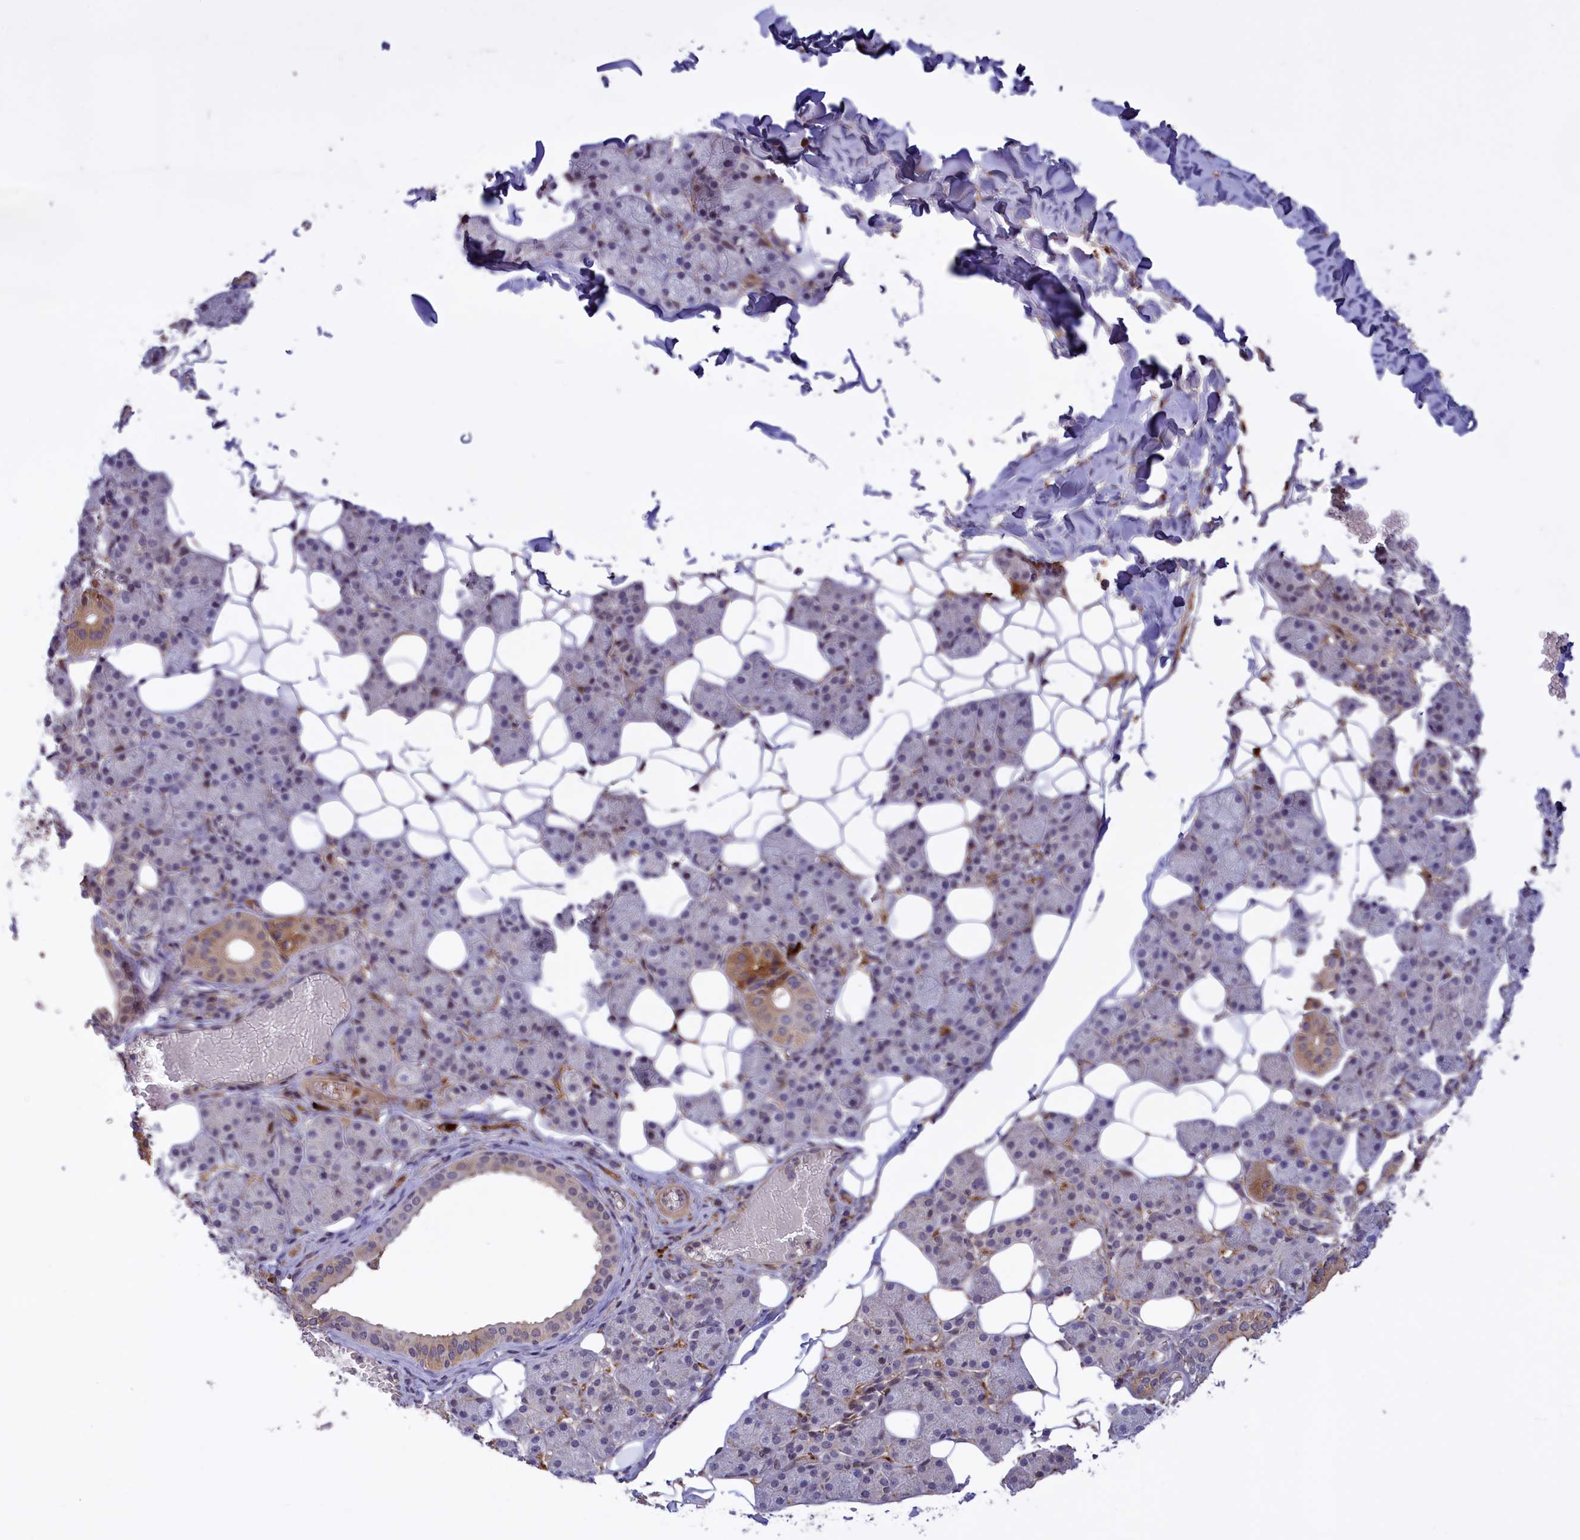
{"staining": {"intensity": "moderate", "quantity": "<25%", "location": "cytoplasmic/membranous"}, "tissue": "salivary gland", "cell_type": "Glandular cells", "image_type": "normal", "snomed": [{"axis": "morphology", "description": "Normal tissue, NOS"}, {"axis": "topography", "description": "Salivary gland"}], "caption": "This is a histology image of IHC staining of benign salivary gland, which shows moderate staining in the cytoplasmic/membranous of glandular cells.", "gene": "RRAD", "patient": {"sex": "female", "age": 33}}